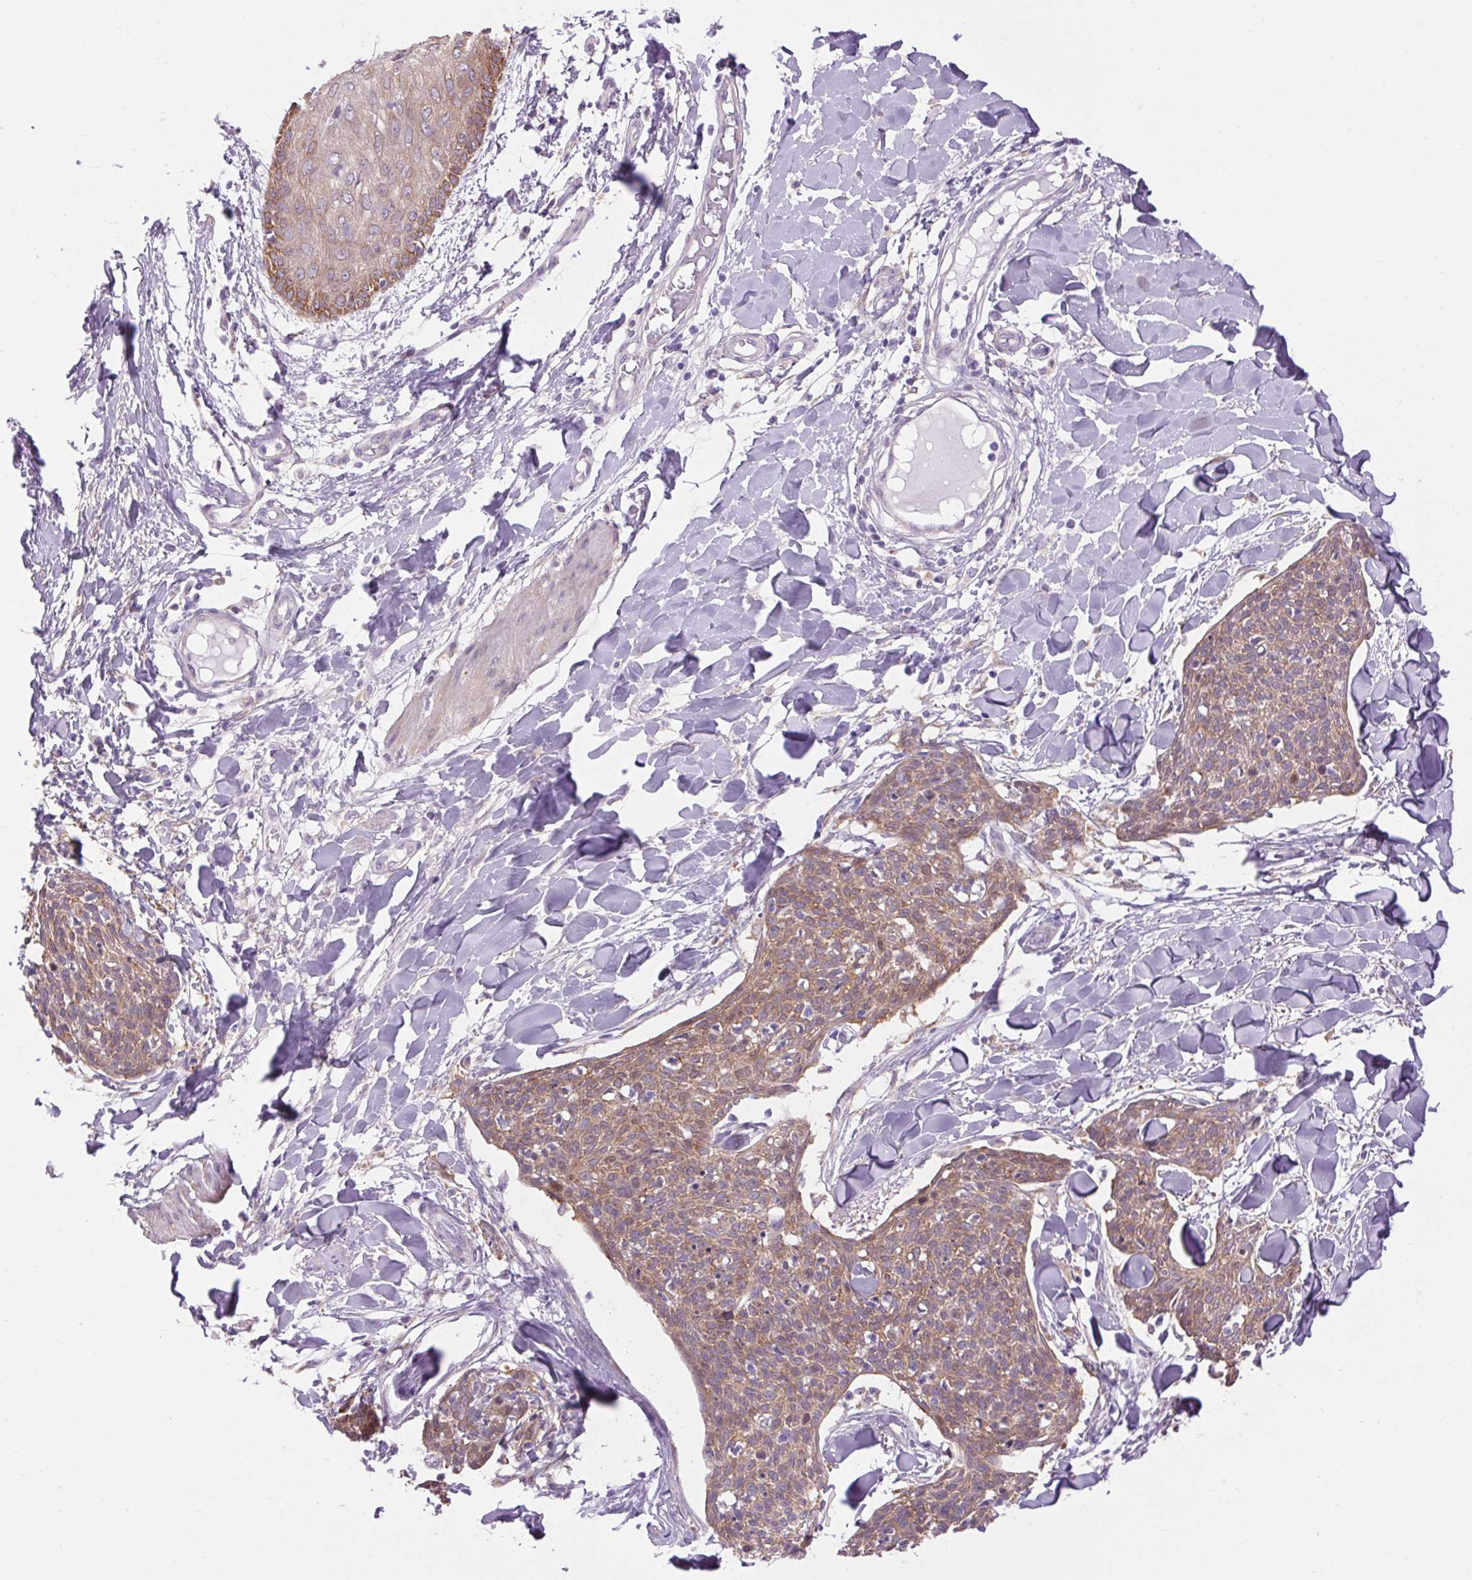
{"staining": {"intensity": "weak", "quantity": ">75%", "location": "cytoplasmic/membranous"}, "tissue": "skin cancer", "cell_type": "Tumor cells", "image_type": "cancer", "snomed": [{"axis": "morphology", "description": "Squamous cell carcinoma, NOS"}, {"axis": "topography", "description": "Skin"}, {"axis": "topography", "description": "Vulva"}], "caption": "Protein staining of skin cancer tissue exhibits weak cytoplasmic/membranous positivity in about >75% of tumor cells.", "gene": "SOWAHC", "patient": {"sex": "female", "age": 75}}